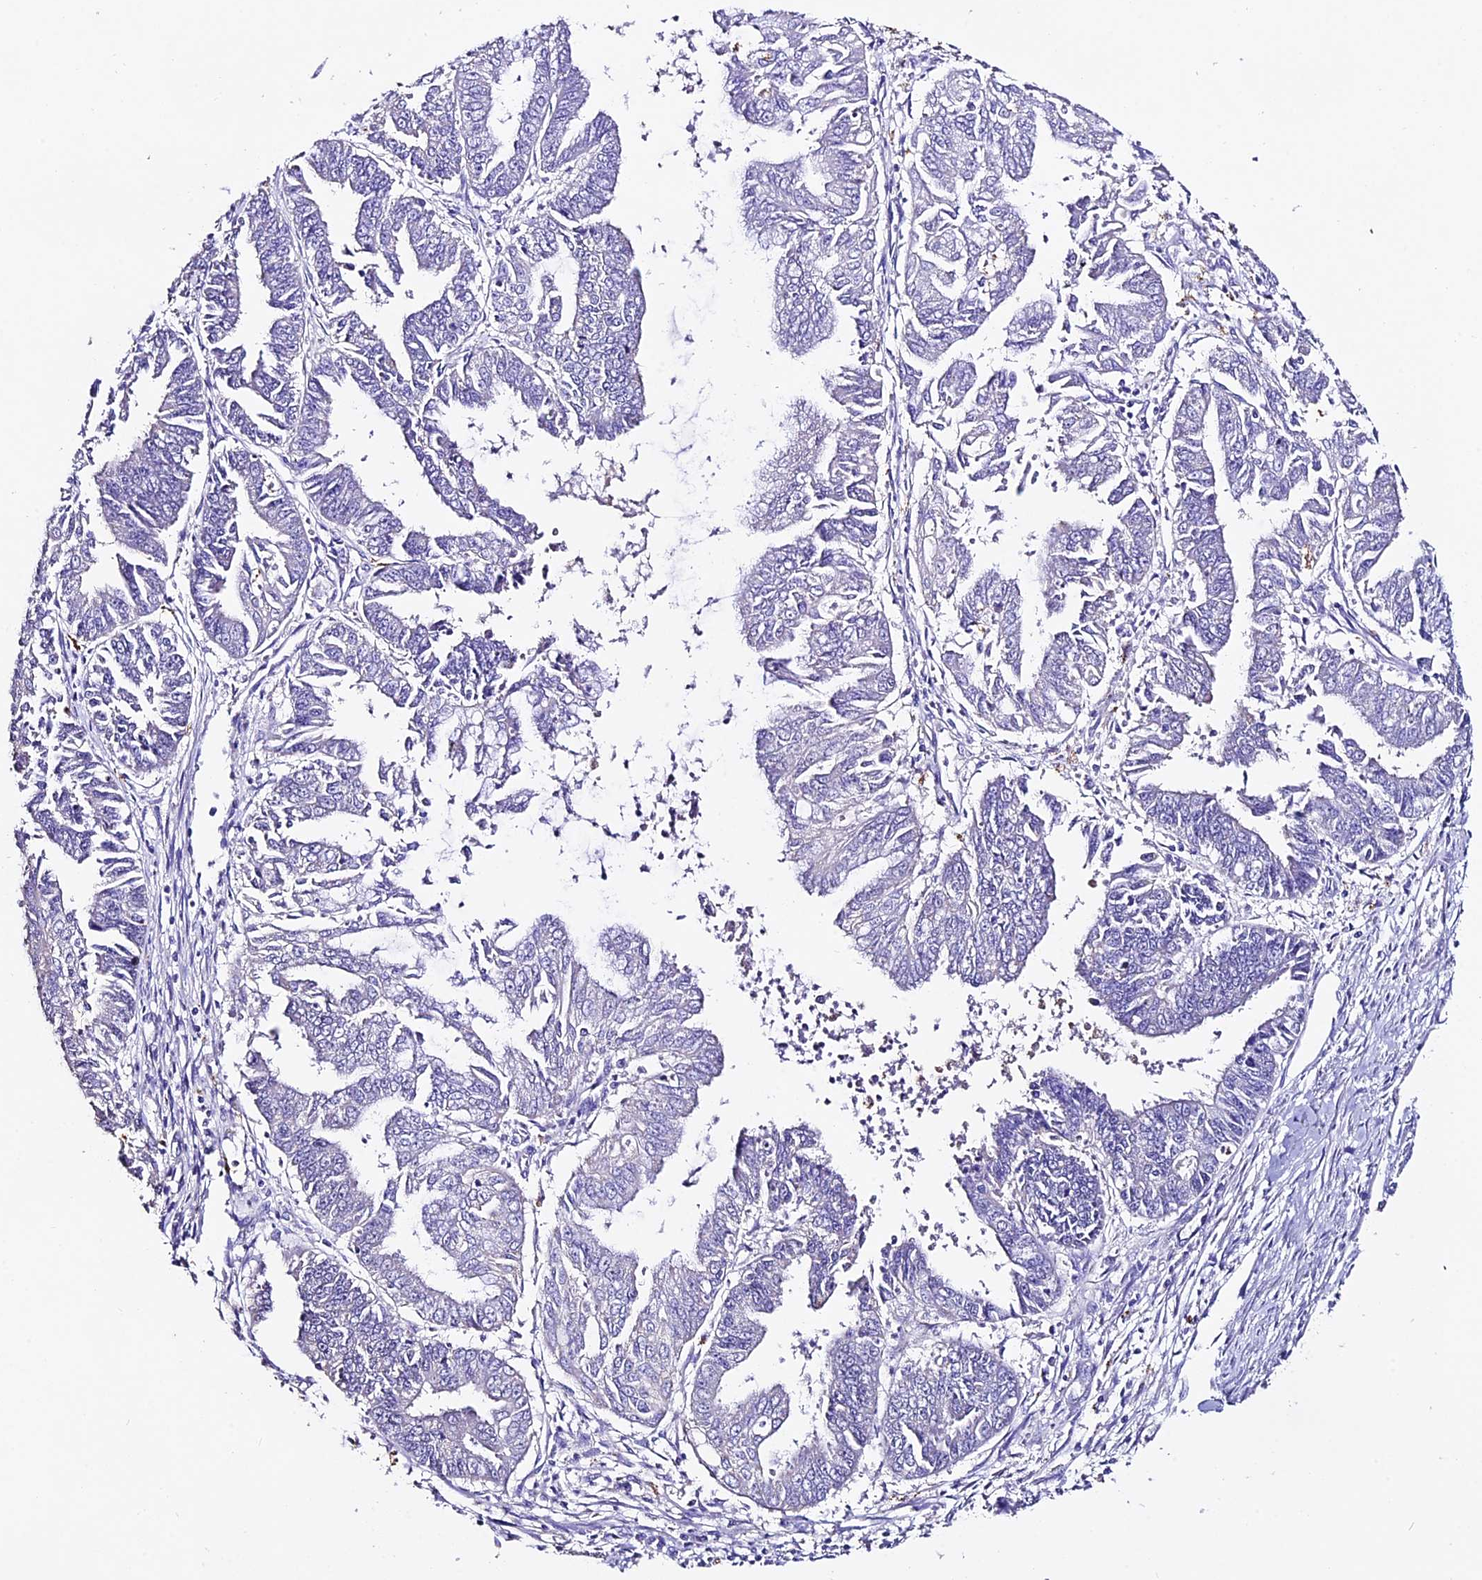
{"staining": {"intensity": "negative", "quantity": "none", "location": "none"}, "tissue": "endometrial cancer", "cell_type": "Tumor cells", "image_type": "cancer", "snomed": [{"axis": "morphology", "description": "Adenocarcinoma, NOS"}, {"axis": "topography", "description": "Endometrium"}], "caption": "Immunohistochemical staining of human endometrial cancer shows no significant staining in tumor cells. The staining is performed using DAB brown chromogen with nuclei counter-stained in using hematoxylin.", "gene": "FBXW9", "patient": {"sex": "female", "age": 73}}